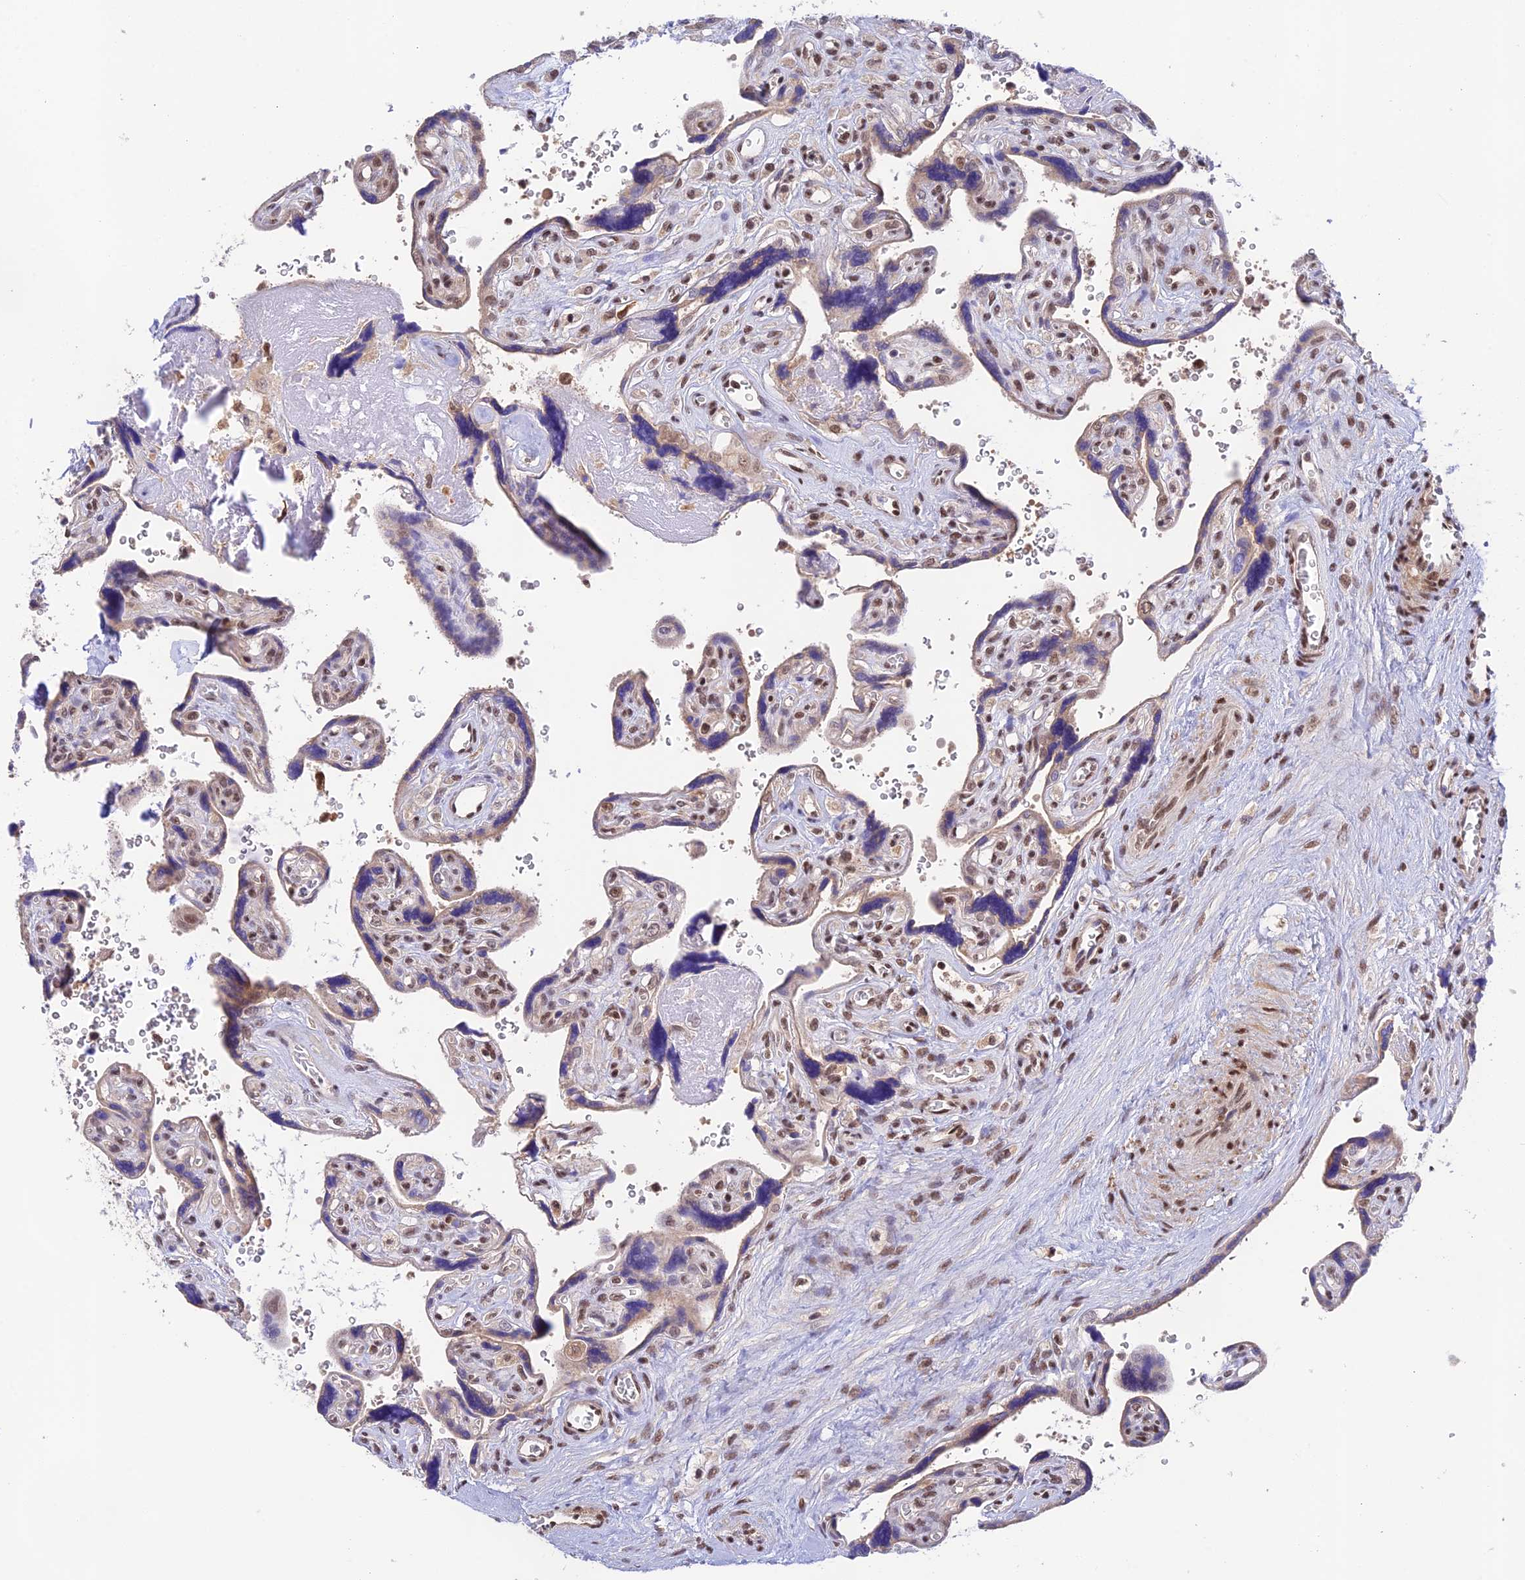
{"staining": {"intensity": "strong", "quantity": "25%-75%", "location": "cytoplasmic/membranous,nuclear"}, "tissue": "placenta", "cell_type": "Trophoblastic cells", "image_type": "normal", "snomed": [{"axis": "morphology", "description": "Normal tissue, NOS"}, {"axis": "topography", "description": "Placenta"}], "caption": "Brown immunohistochemical staining in unremarkable placenta reveals strong cytoplasmic/membranous,nuclear staining in approximately 25%-75% of trophoblastic cells. The staining is performed using DAB (3,3'-diaminobenzidine) brown chromogen to label protein expression. The nuclei are counter-stained blue using hematoxylin.", "gene": "THAP11", "patient": {"sex": "female", "age": 39}}